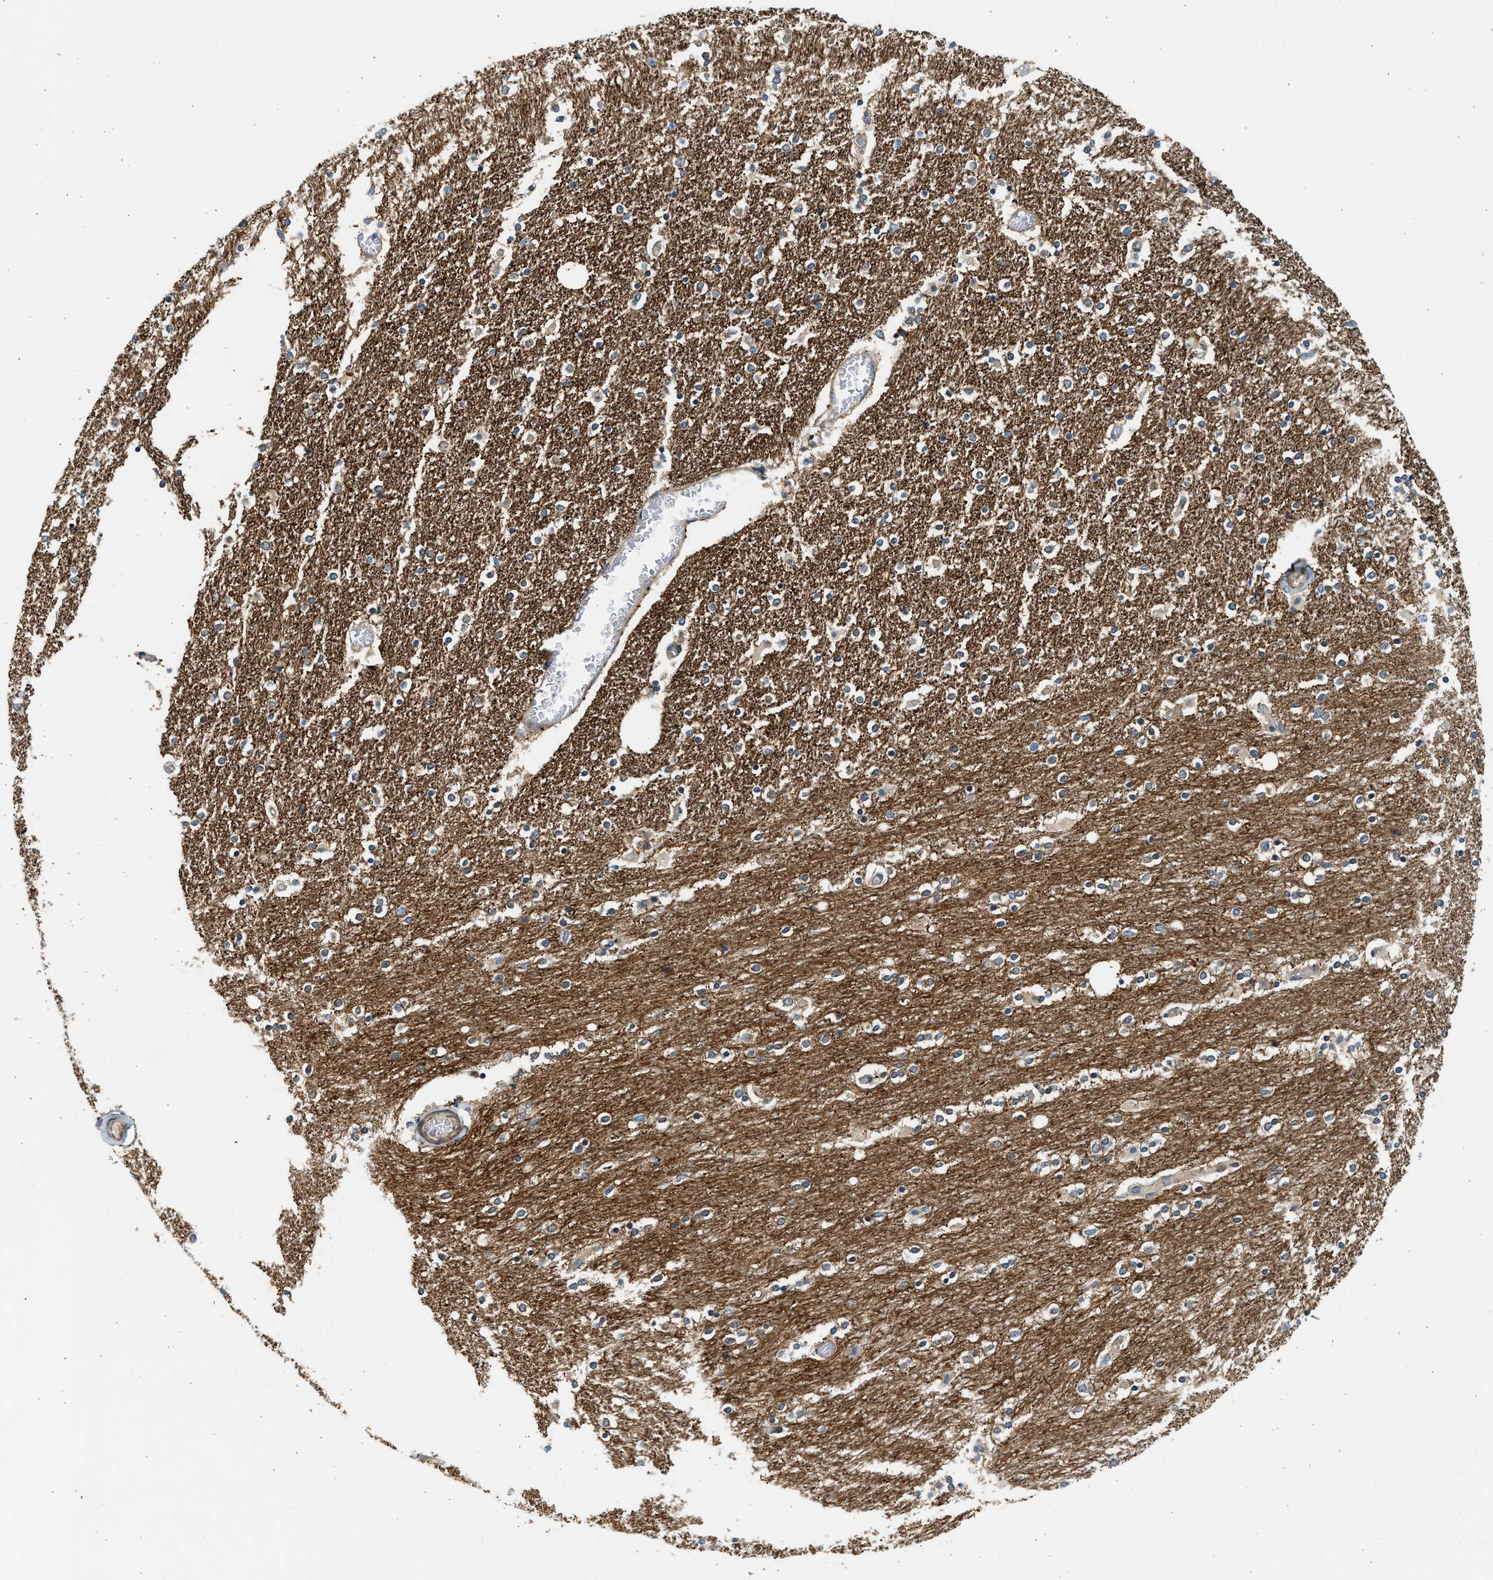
{"staining": {"intensity": "weak", "quantity": "25%-75%", "location": "cytoplasmic/membranous"}, "tissue": "caudate", "cell_type": "Glial cells", "image_type": "normal", "snomed": [{"axis": "morphology", "description": "Normal tissue, NOS"}, {"axis": "topography", "description": "Lateral ventricle wall"}], "caption": "High-power microscopy captured an immunohistochemistry micrograph of unremarkable caudate, revealing weak cytoplasmic/membranous staining in about 25%-75% of glial cells.", "gene": "KDELR2", "patient": {"sex": "female", "age": 54}}